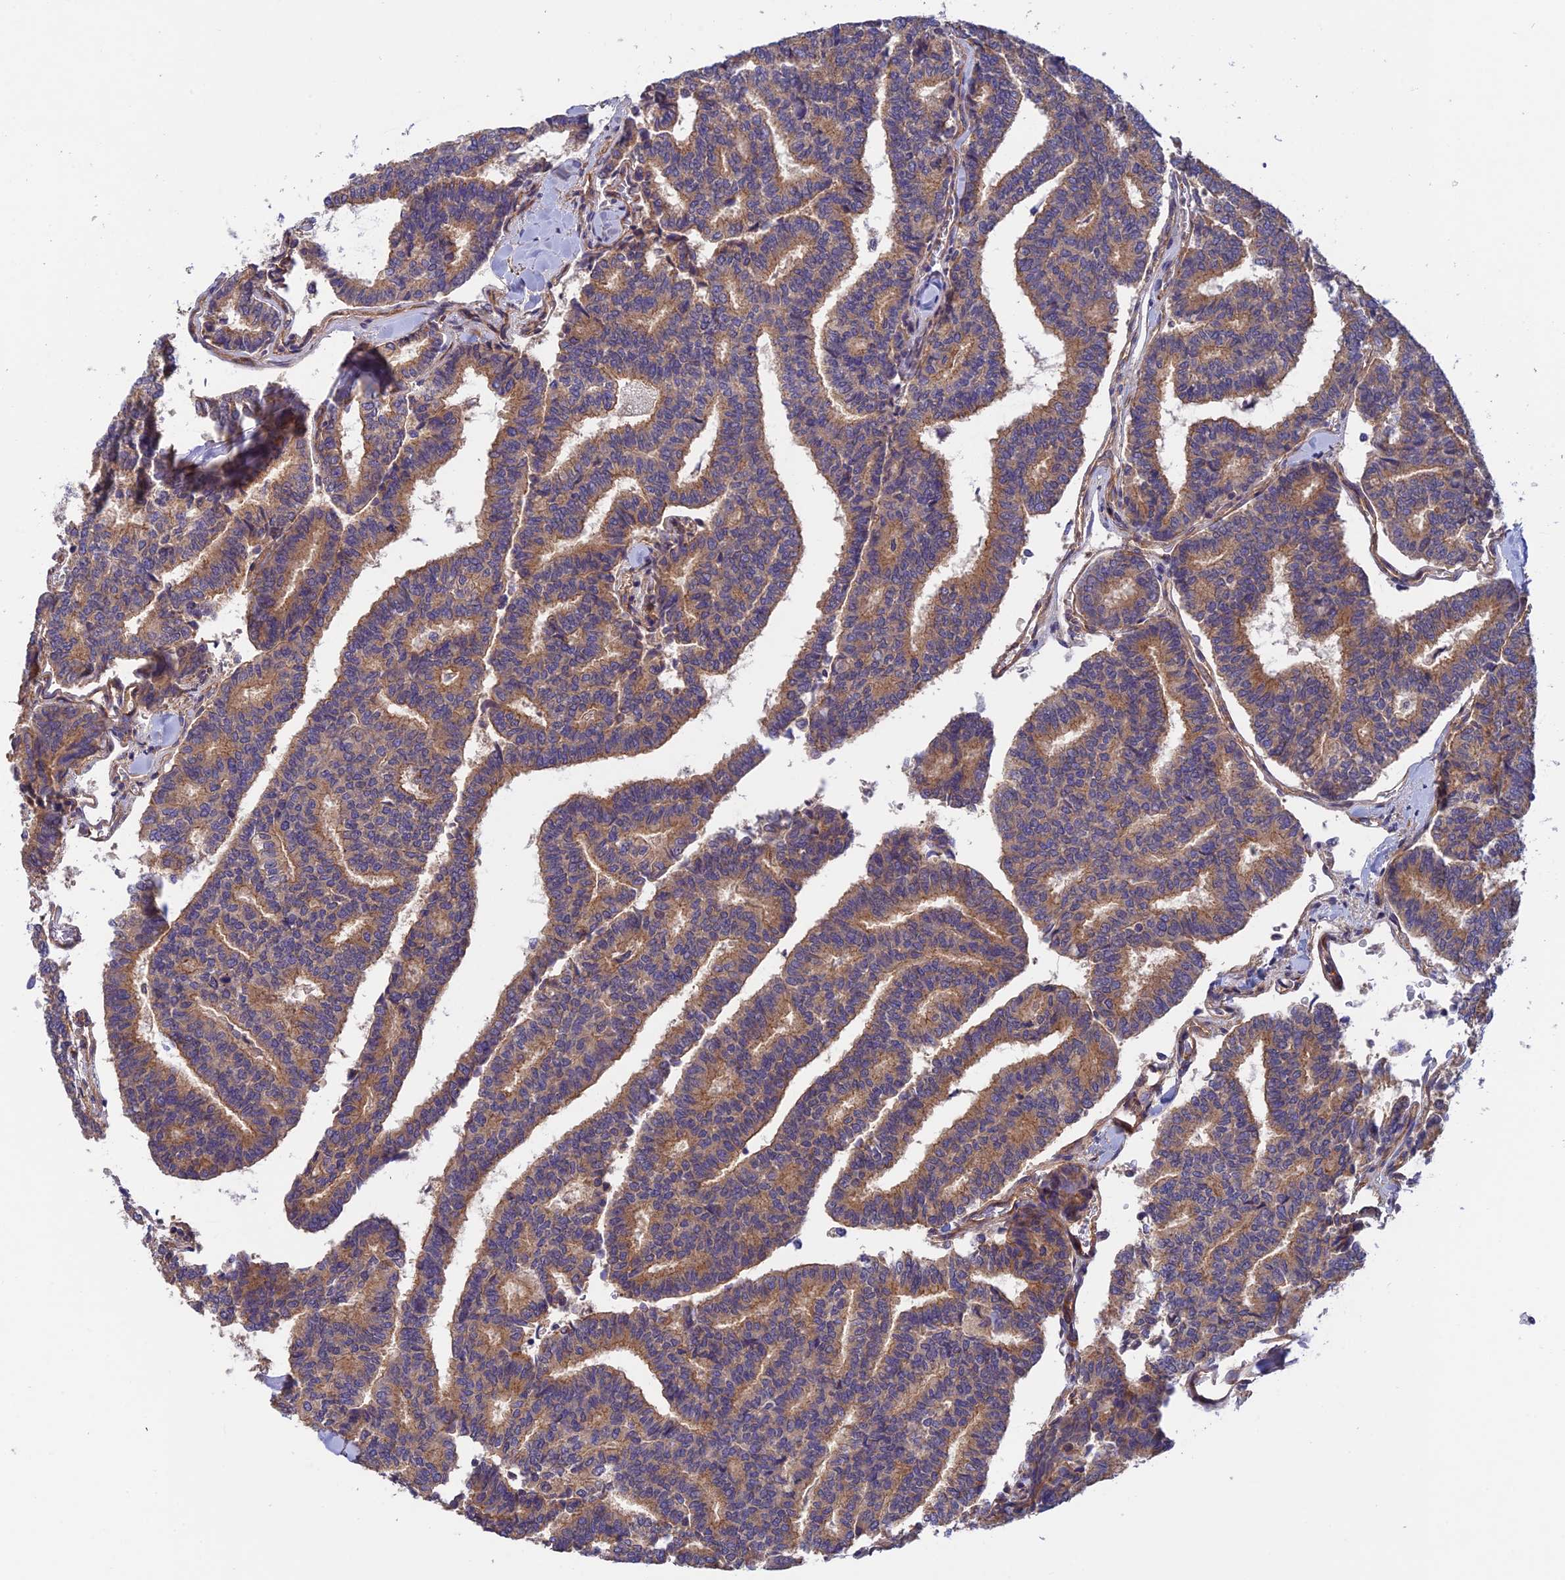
{"staining": {"intensity": "moderate", "quantity": ">75%", "location": "cytoplasmic/membranous"}, "tissue": "thyroid cancer", "cell_type": "Tumor cells", "image_type": "cancer", "snomed": [{"axis": "morphology", "description": "Papillary adenocarcinoma, NOS"}, {"axis": "topography", "description": "Thyroid gland"}], "caption": "Approximately >75% of tumor cells in human thyroid cancer display moderate cytoplasmic/membranous protein positivity as visualized by brown immunohistochemical staining.", "gene": "ADAMTS15", "patient": {"sex": "female", "age": 35}}